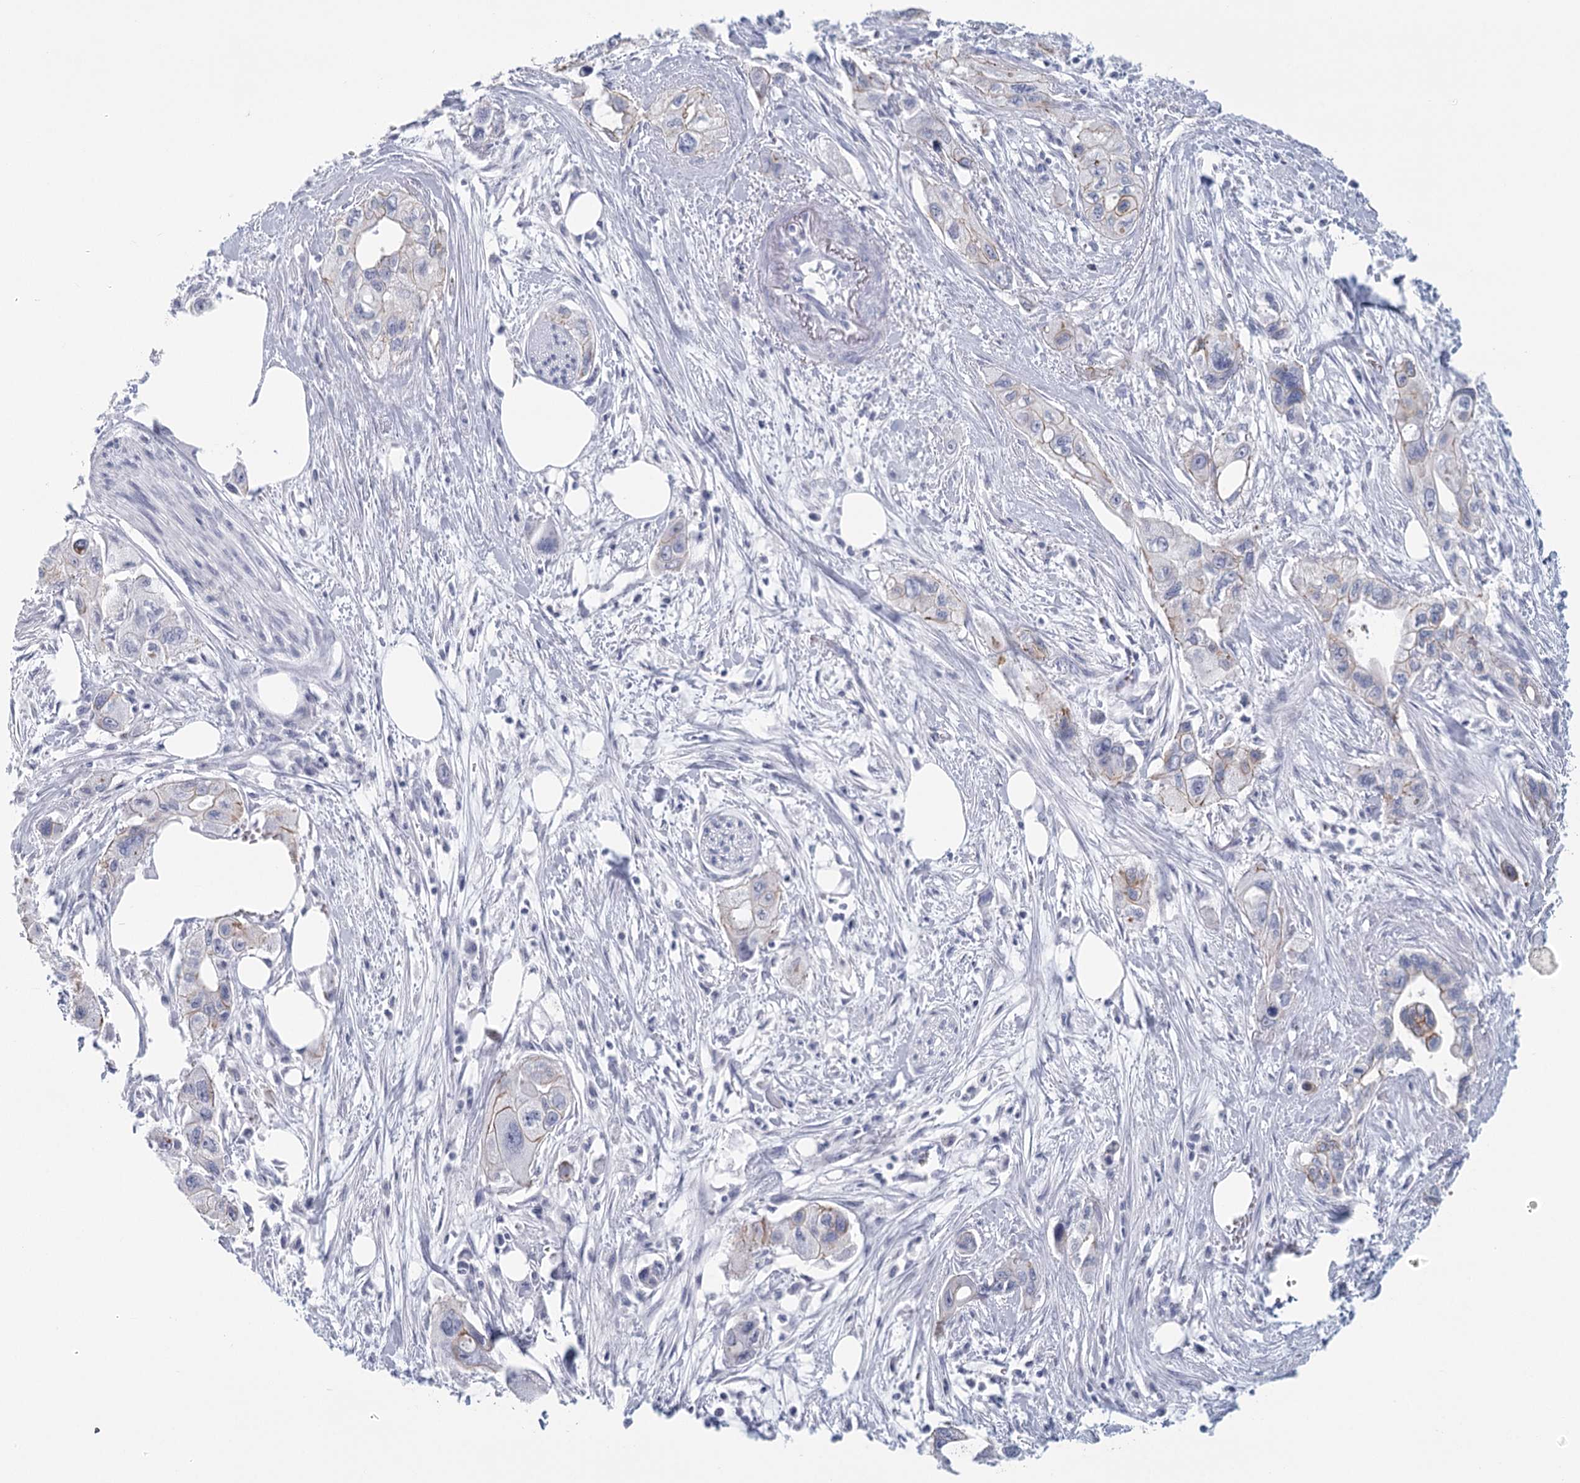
{"staining": {"intensity": "weak", "quantity": "<25%", "location": "cytoplasmic/membranous"}, "tissue": "pancreatic cancer", "cell_type": "Tumor cells", "image_type": "cancer", "snomed": [{"axis": "morphology", "description": "Adenocarcinoma, NOS"}, {"axis": "topography", "description": "Pancreas"}], "caption": "This is a photomicrograph of immunohistochemistry (IHC) staining of pancreatic cancer (adenocarcinoma), which shows no staining in tumor cells.", "gene": "WNT8B", "patient": {"sex": "male", "age": 75}}